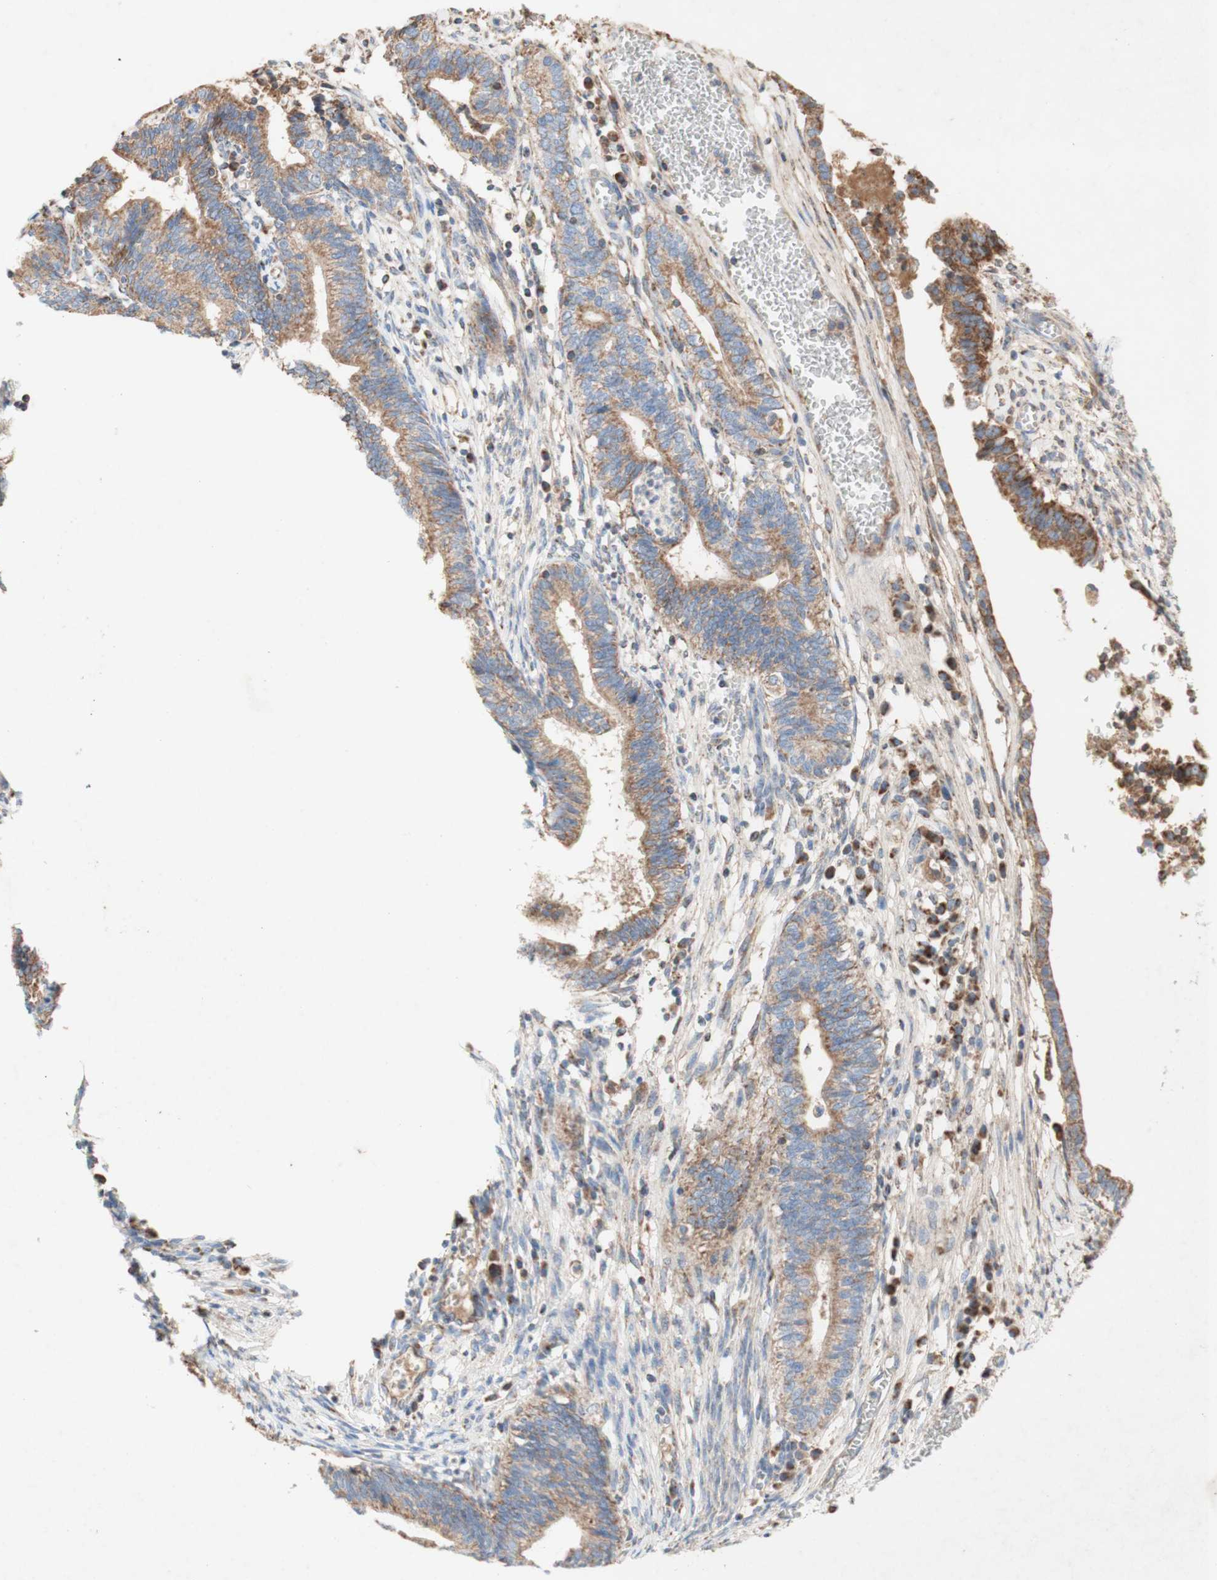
{"staining": {"intensity": "moderate", "quantity": ">75%", "location": "cytoplasmic/membranous"}, "tissue": "cervical cancer", "cell_type": "Tumor cells", "image_type": "cancer", "snomed": [{"axis": "morphology", "description": "Adenocarcinoma, NOS"}, {"axis": "topography", "description": "Cervix"}], "caption": "This histopathology image displays cervical cancer (adenocarcinoma) stained with immunohistochemistry to label a protein in brown. The cytoplasmic/membranous of tumor cells show moderate positivity for the protein. Nuclei are counter-stained blue.", "gene": "SDHB", "patient": {"sex": "female", "age": 44}}